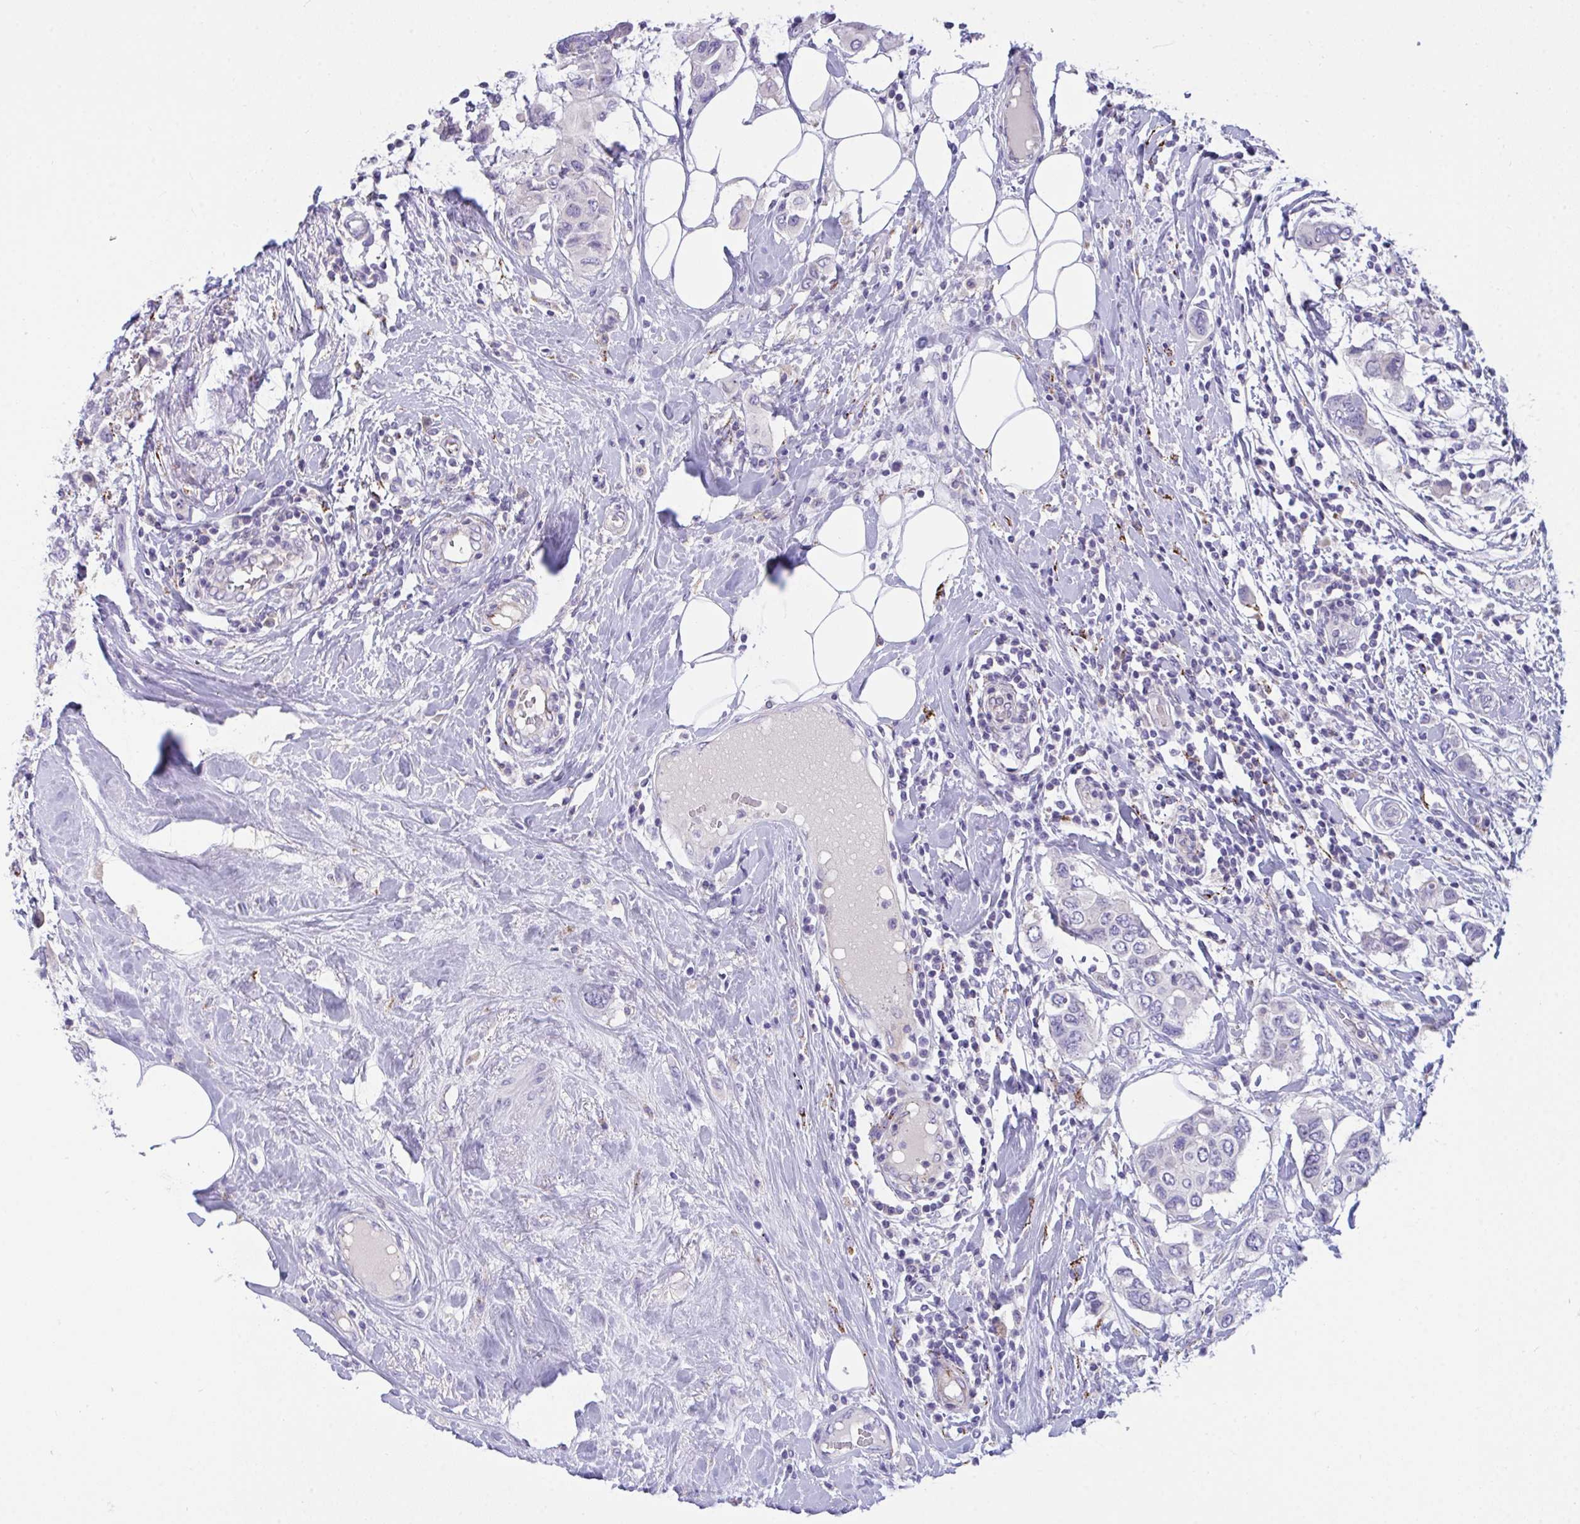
{"staining": {"intensity": "negative", "quantity": "none", "location": "none"}, "tissue": "breast cancer", "cell_type": "Tumor cells", "image_type": "cancer", "snomed": [{"axis": "morphology", "description": "Lobular carcinoma"}, {"axis": "topography", "description": "Breast"}], "caption": "An immunohistochemistry (IHC) micrograph of breast lobular carcinoma is shown. There is no staining in tumor cells of breast lobular carcinoma.", "gene": "SEMA6B", "patient": {"sex": "female", "age": 51}}